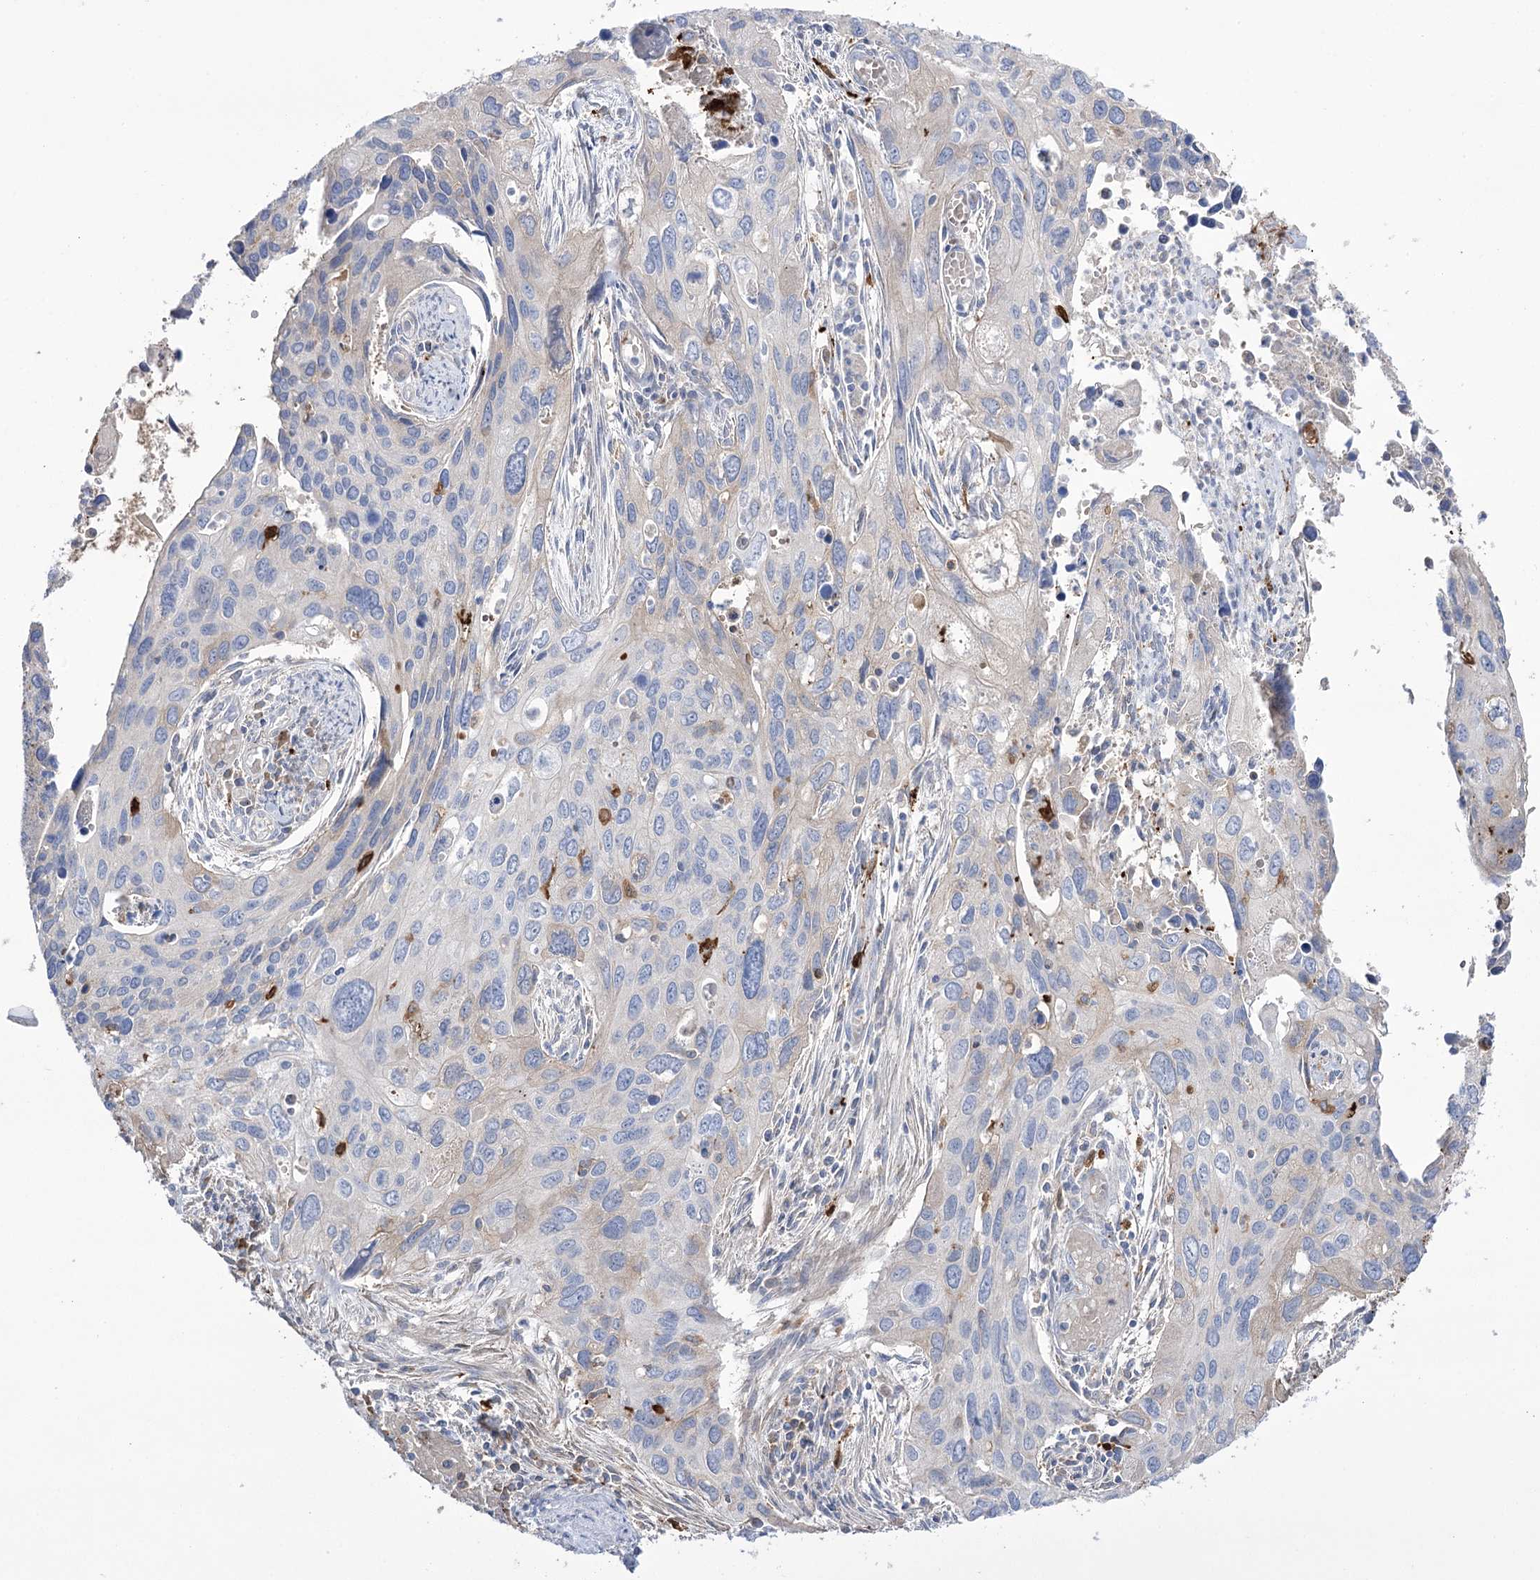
{"staining": {"intensity": "weak", "quantity": "<25%", "location": "cytoplasmic/membranous"}, "tissue": "cervical cancer", "cell_type": "Tumor cells", "image_type": "cancer", "snomed": [{"axis": "morphology", "description": "Squamous cell carcinoma, NOS"}, {"axis": "topography", "description": "Cervix"}], "caption": "Tumor cells show no significant protein positivity in squamous cell carcinoma (cervical). (Immunohistochemistry, brightfield microscopy, high magnification).", "gene": "ZNF622", "patient": {"sex": "female", "age": 55}}